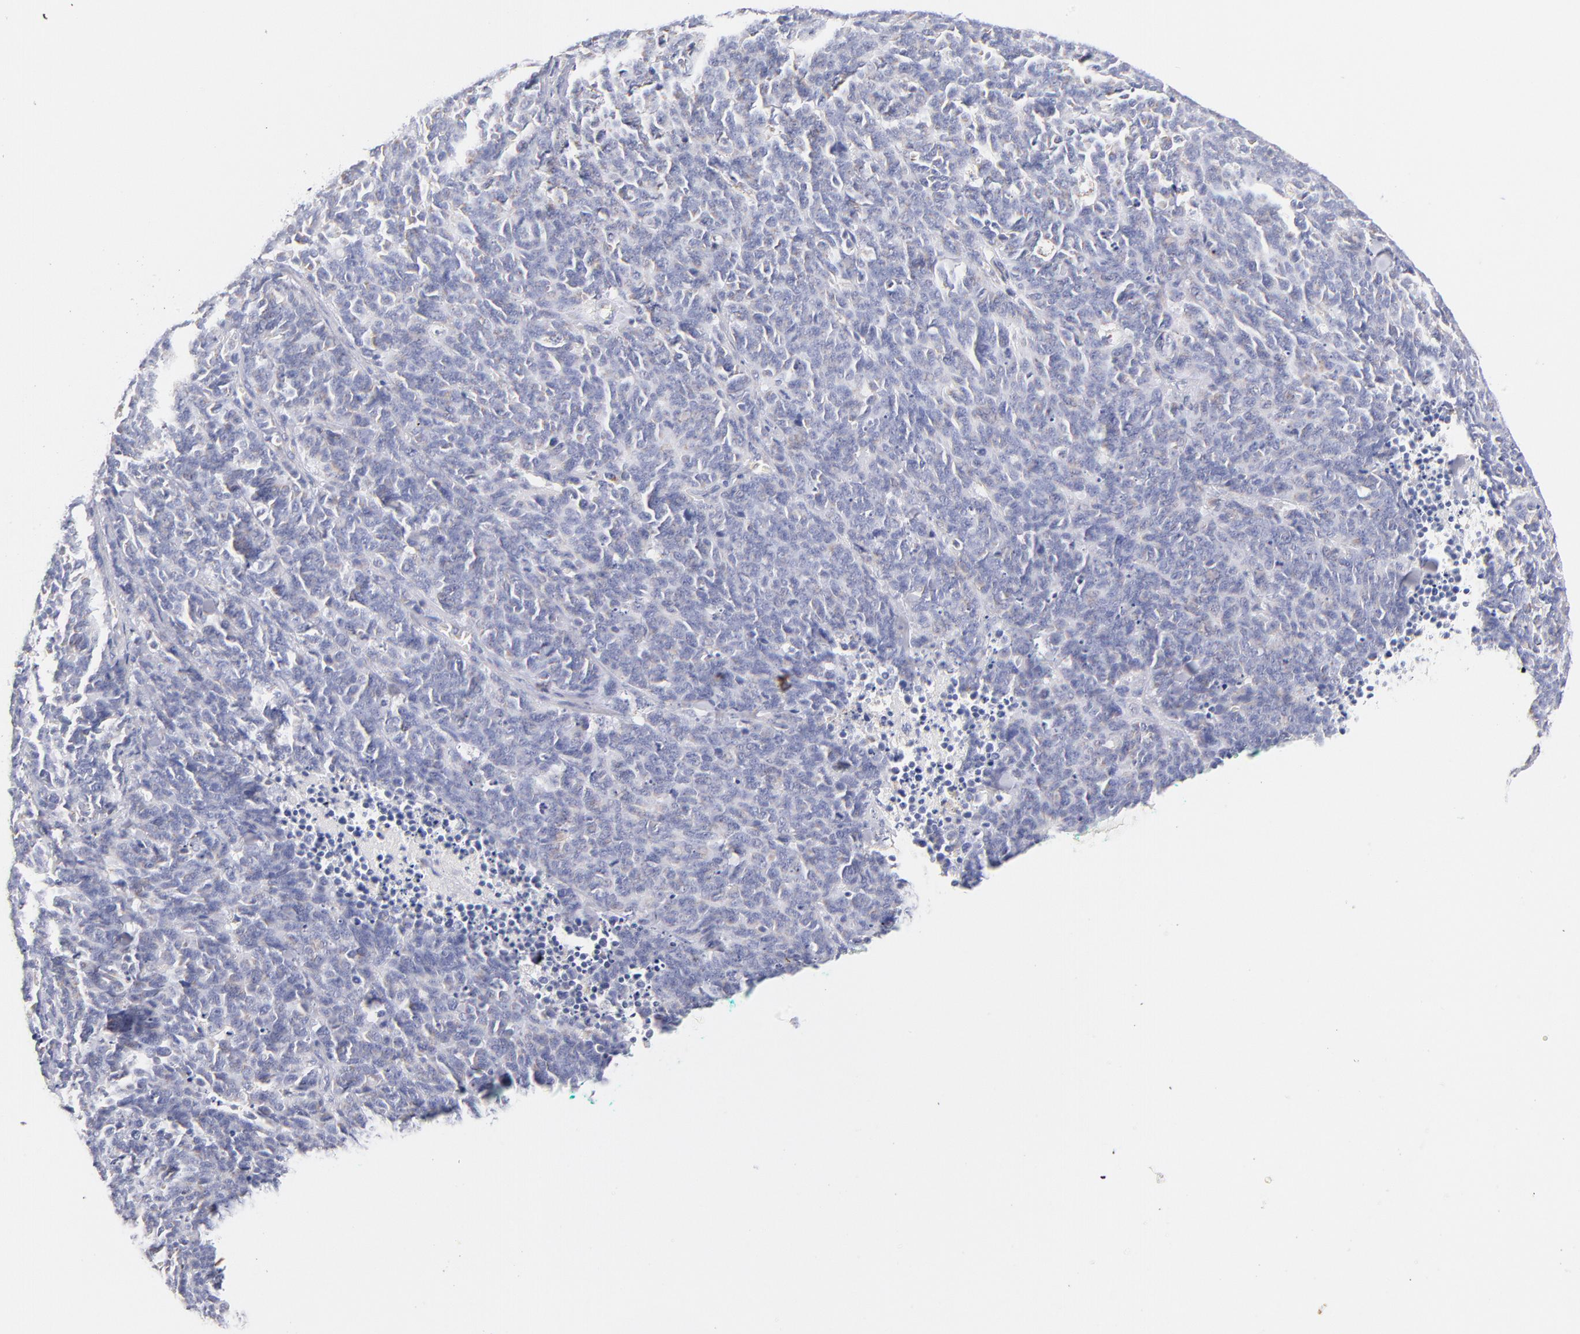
{"staining": {"intensity": "weak", "quantity": "<25%", "location": "cytoplasmic/membranous"}, "tissue": "lung cancer", "cell_type": "Tumor cells", "image_type": "cancer", "snomed": [{"axis": "morphology", "description": "Neoplasm, malignant, NOS"}, {"axis": "topography", "description": "Lung"}], "caption": "A high-resolution image shows IHC staining of lung cancer (malignant neoplasm), which displays no significant expression in tumor cells.", "gene": "AIFM1", "patient": {"sex": "female", "age": 58}}